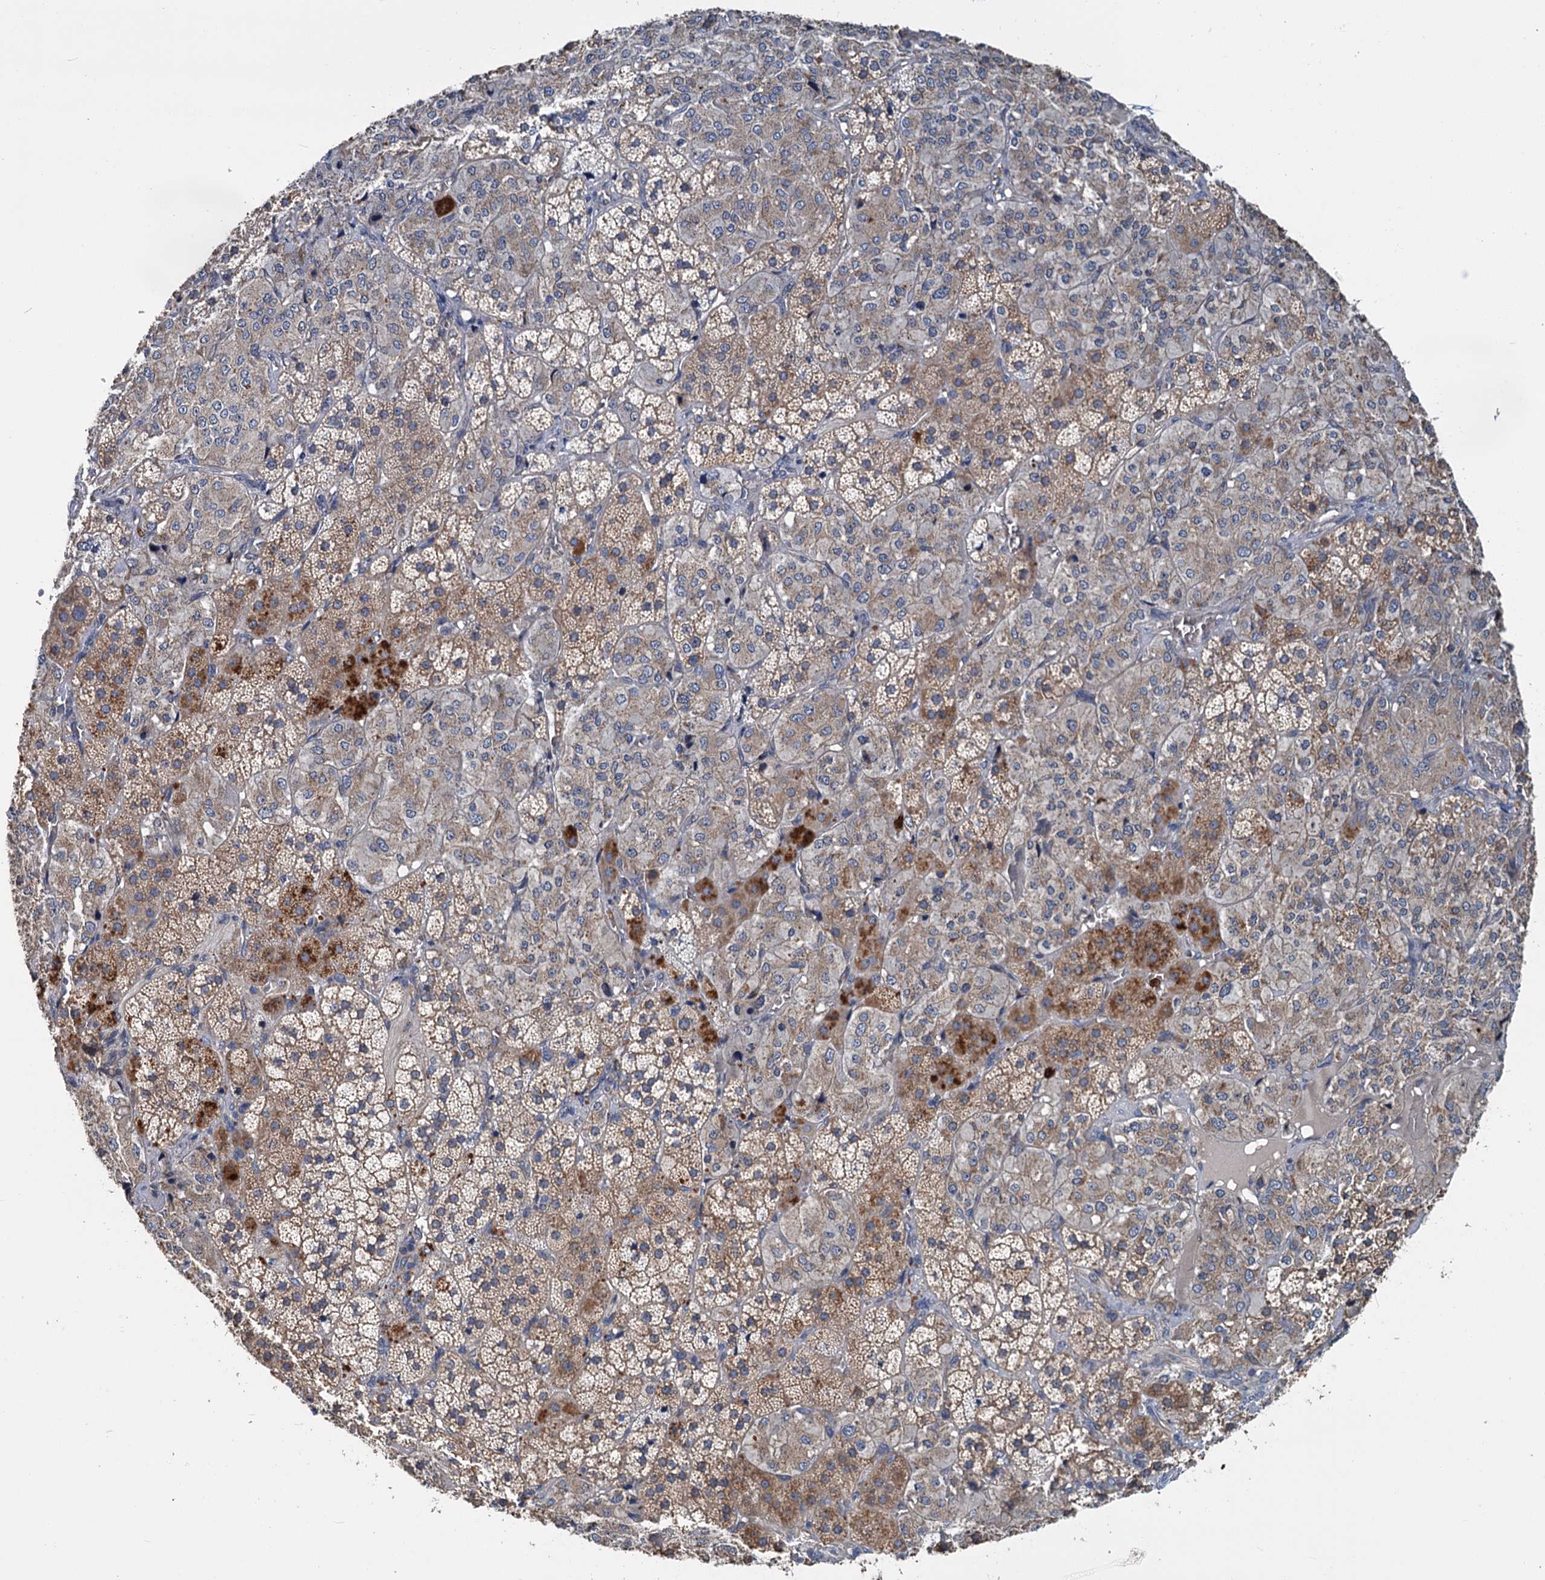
{"staining": {"intensity": "strong", "quantity": "<25%", "location": "cytoplasmic/membranous"}, "tissue": "adrenal gland", "cell_type": "Glandular cells", "image_type": "normal", "snomed": [{"axis": "morphology", "description": "Normal tissue, NOS"}, {"axis": "topography", "description": "Adrenal gland"}], "caption": "The image reveals immunohistochemical staining of normal adrenal gland. There is strong cytoplasmic/membranous expression is identified in about <25% of glandular cells.", "gene": "DYNC2H1", "patient": {"sex": "female", "age": 44}}